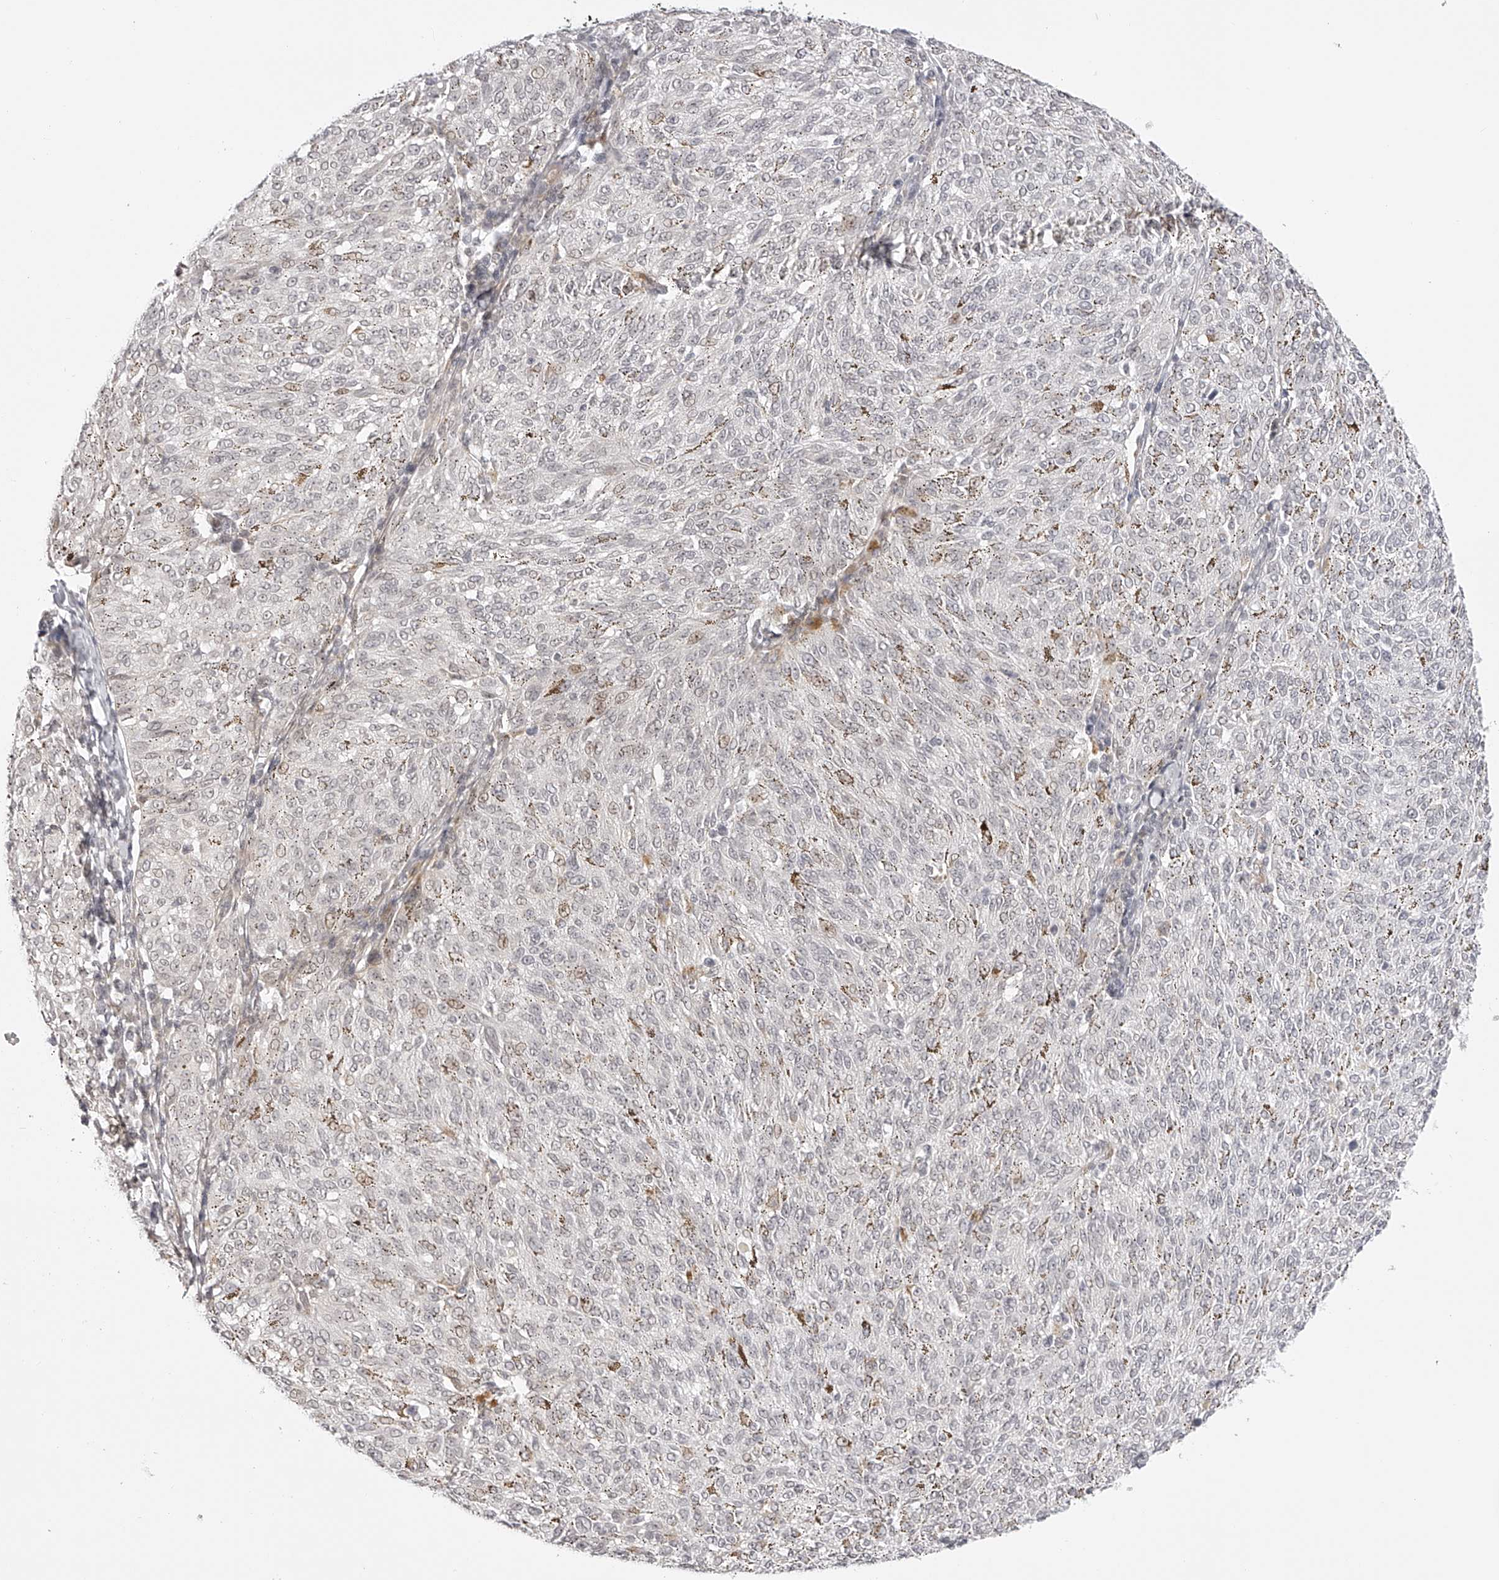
{"staining": {"intensity": "negative", "quantity": "none", "location": "none"}, "tissue": "melanoma", "cell_type": "Tumor cells", "image_type": "cancer", "snomed": [{"axis": "morphology", "description": "Malignant melanoma, NOS"}, {"axis": "topography", "description": "Skin"}], "caption": "An image of human malignant melanoma is negative for staining in tumor cells.", "gene": "PLEKHG1", "patient": {"sex": "female", "age": 72}}